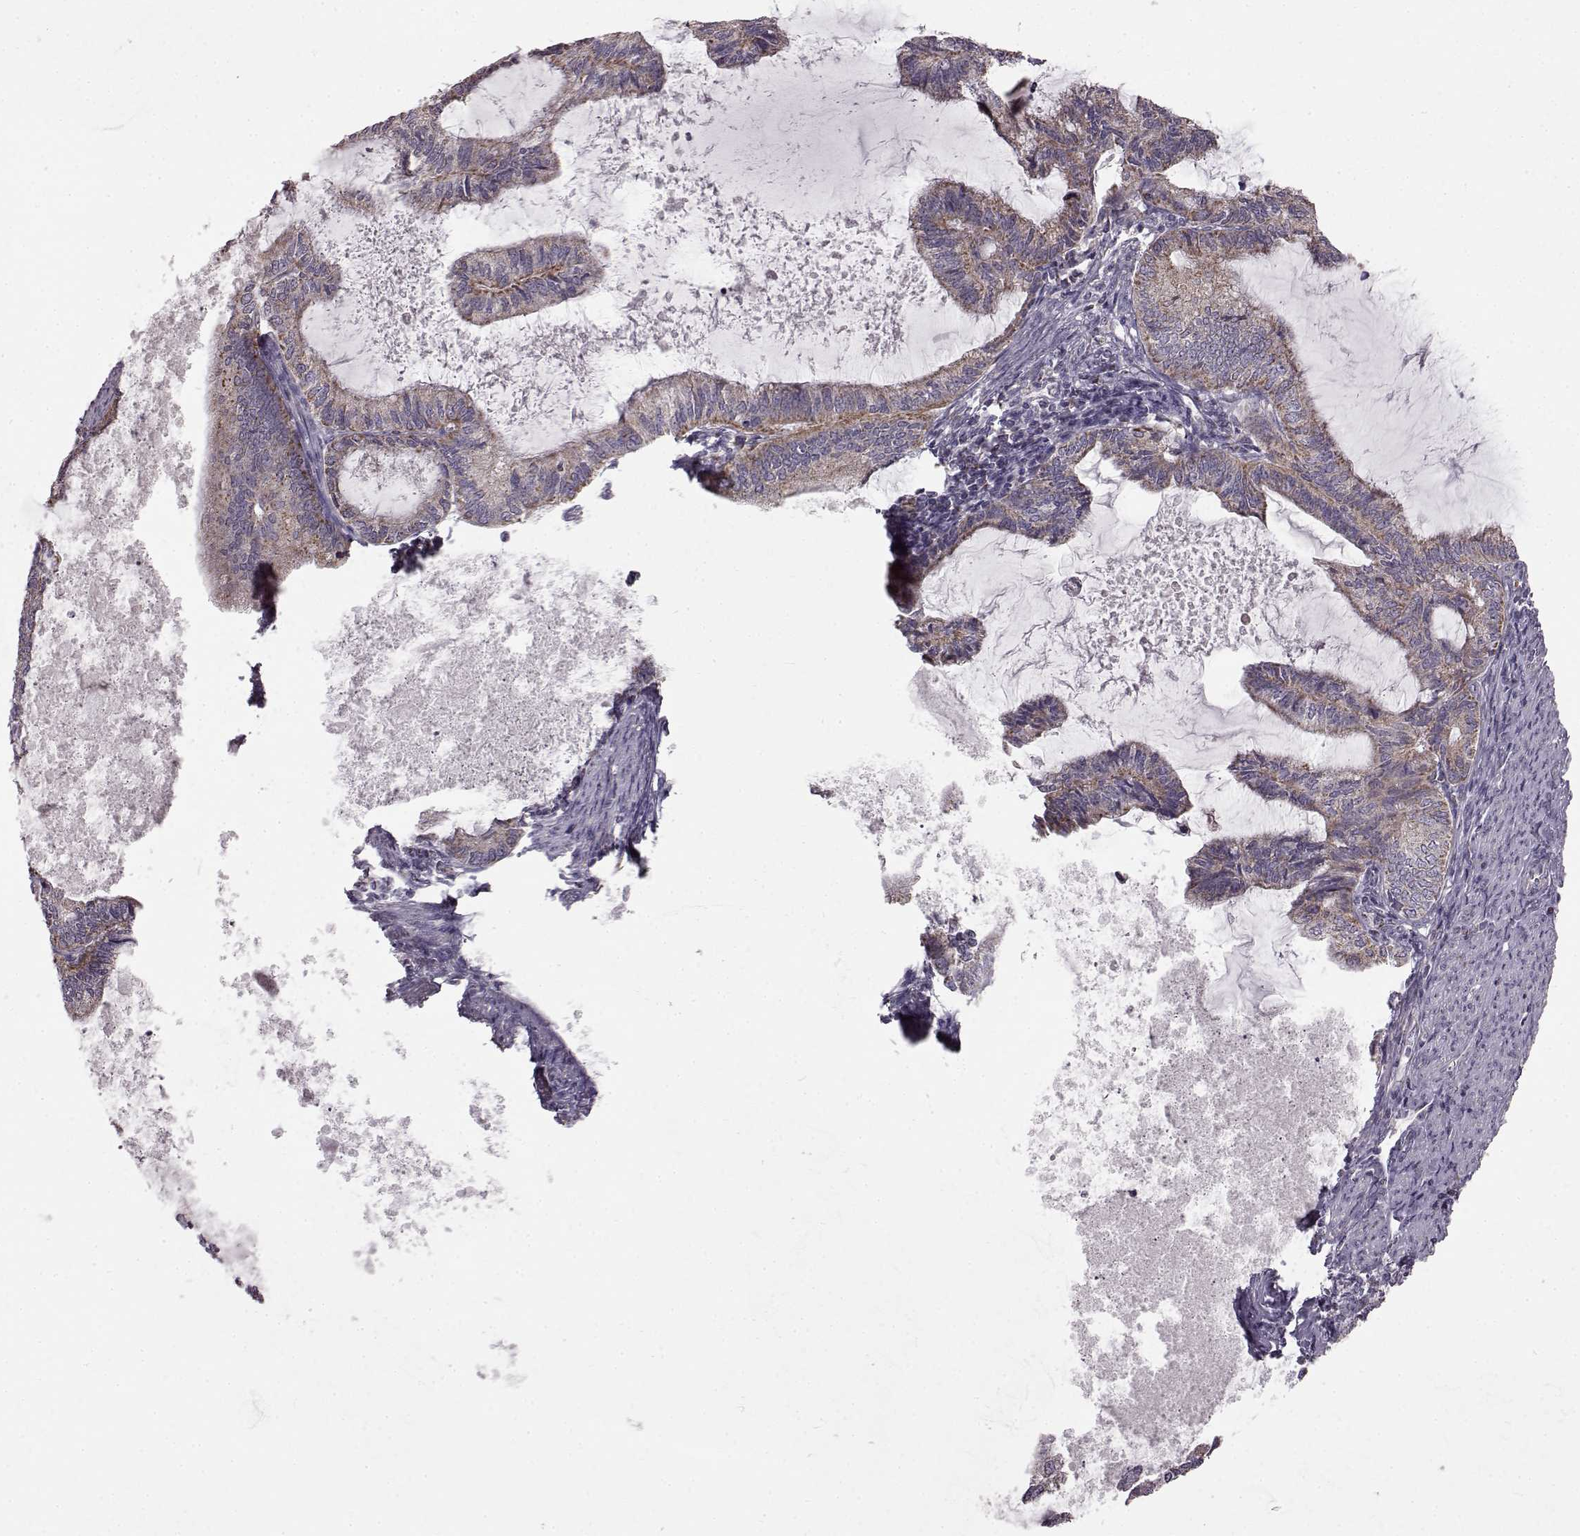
{"staining": {"intensity": "weak", "quantity": "<25%", "location": "cytoplasmic/membranous"}, "tissue": "endometrial cancer", "cell_type": "Tumor cells", "image_type": "cancer", "snomed": [{"axis": "morphology", "description": "Adenocarcinoma, NOS"}, {"axis": "topography", "description": "Endometrium"}], "caption": "A photomicrograph of human endometrial adenocarcinoma is negative for staining in tumor cells. Brightfield microscopy of immunohistochemistry (IHC) stained with DAB (3,3'-diaminobenzidine) (brown) and hematoxylin (blue), captured at high magnification.", "gene": "FAM8A1", "patient": {"sex": "female", "age": 86}}